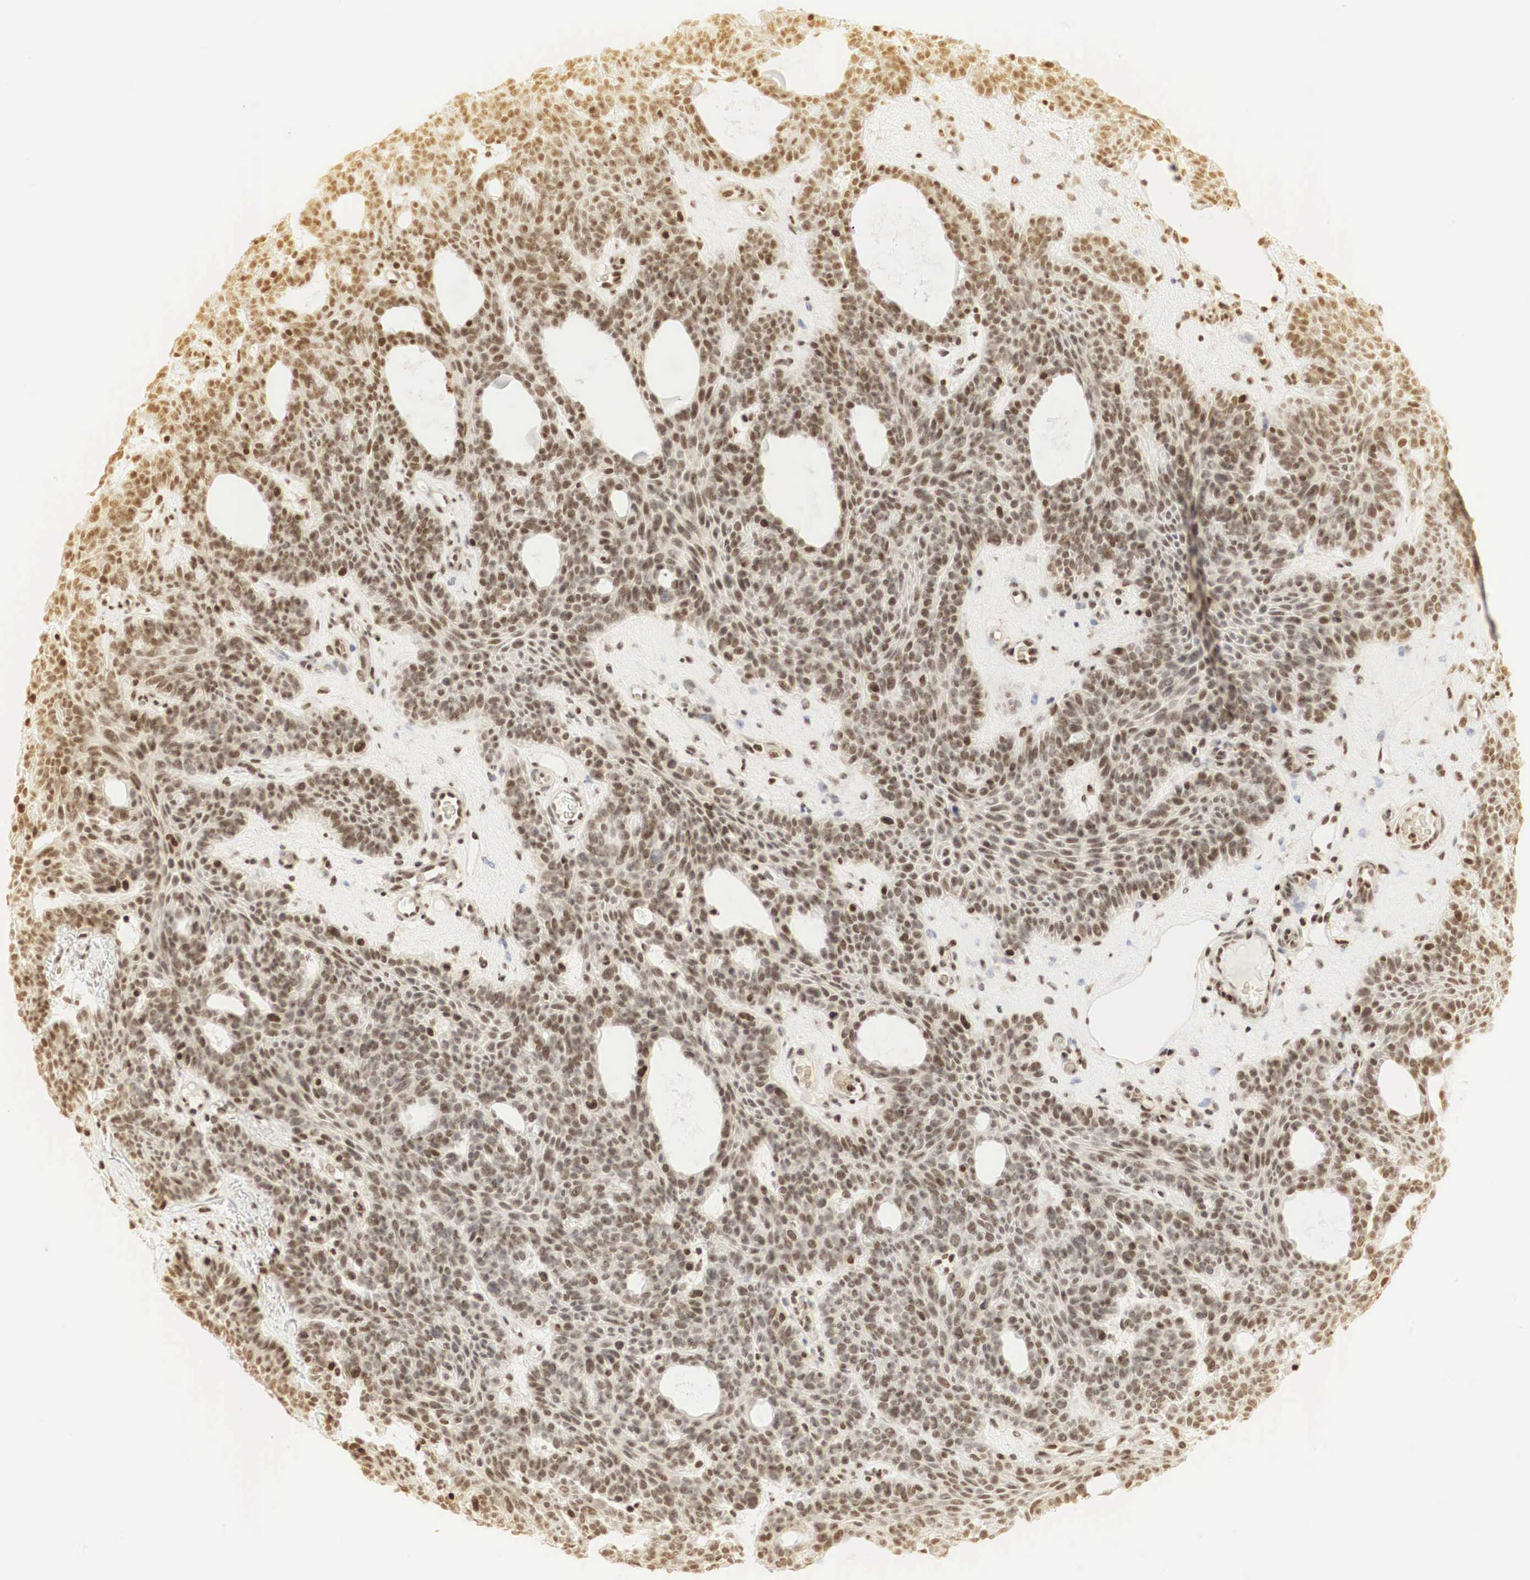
{"staining": {"intensity": "strong", "quantity": ">75%", "location": "nuclear"}, "tissue": "skin cancer", "cell_type": "Tumor cells", "image_type": "cancer", "snomed": [{"axis": "morphology", "description": "Basal cell carcinoma"}, {"axis": "topography", "description": "Skin"}], "caption": "A brown stain shows strong nuclear staining of a protein in skin cancer (basal cell carcinoma) tumor cells.", "gene": "RNF113A", "patient": {"sex": "male", "age": 44}}